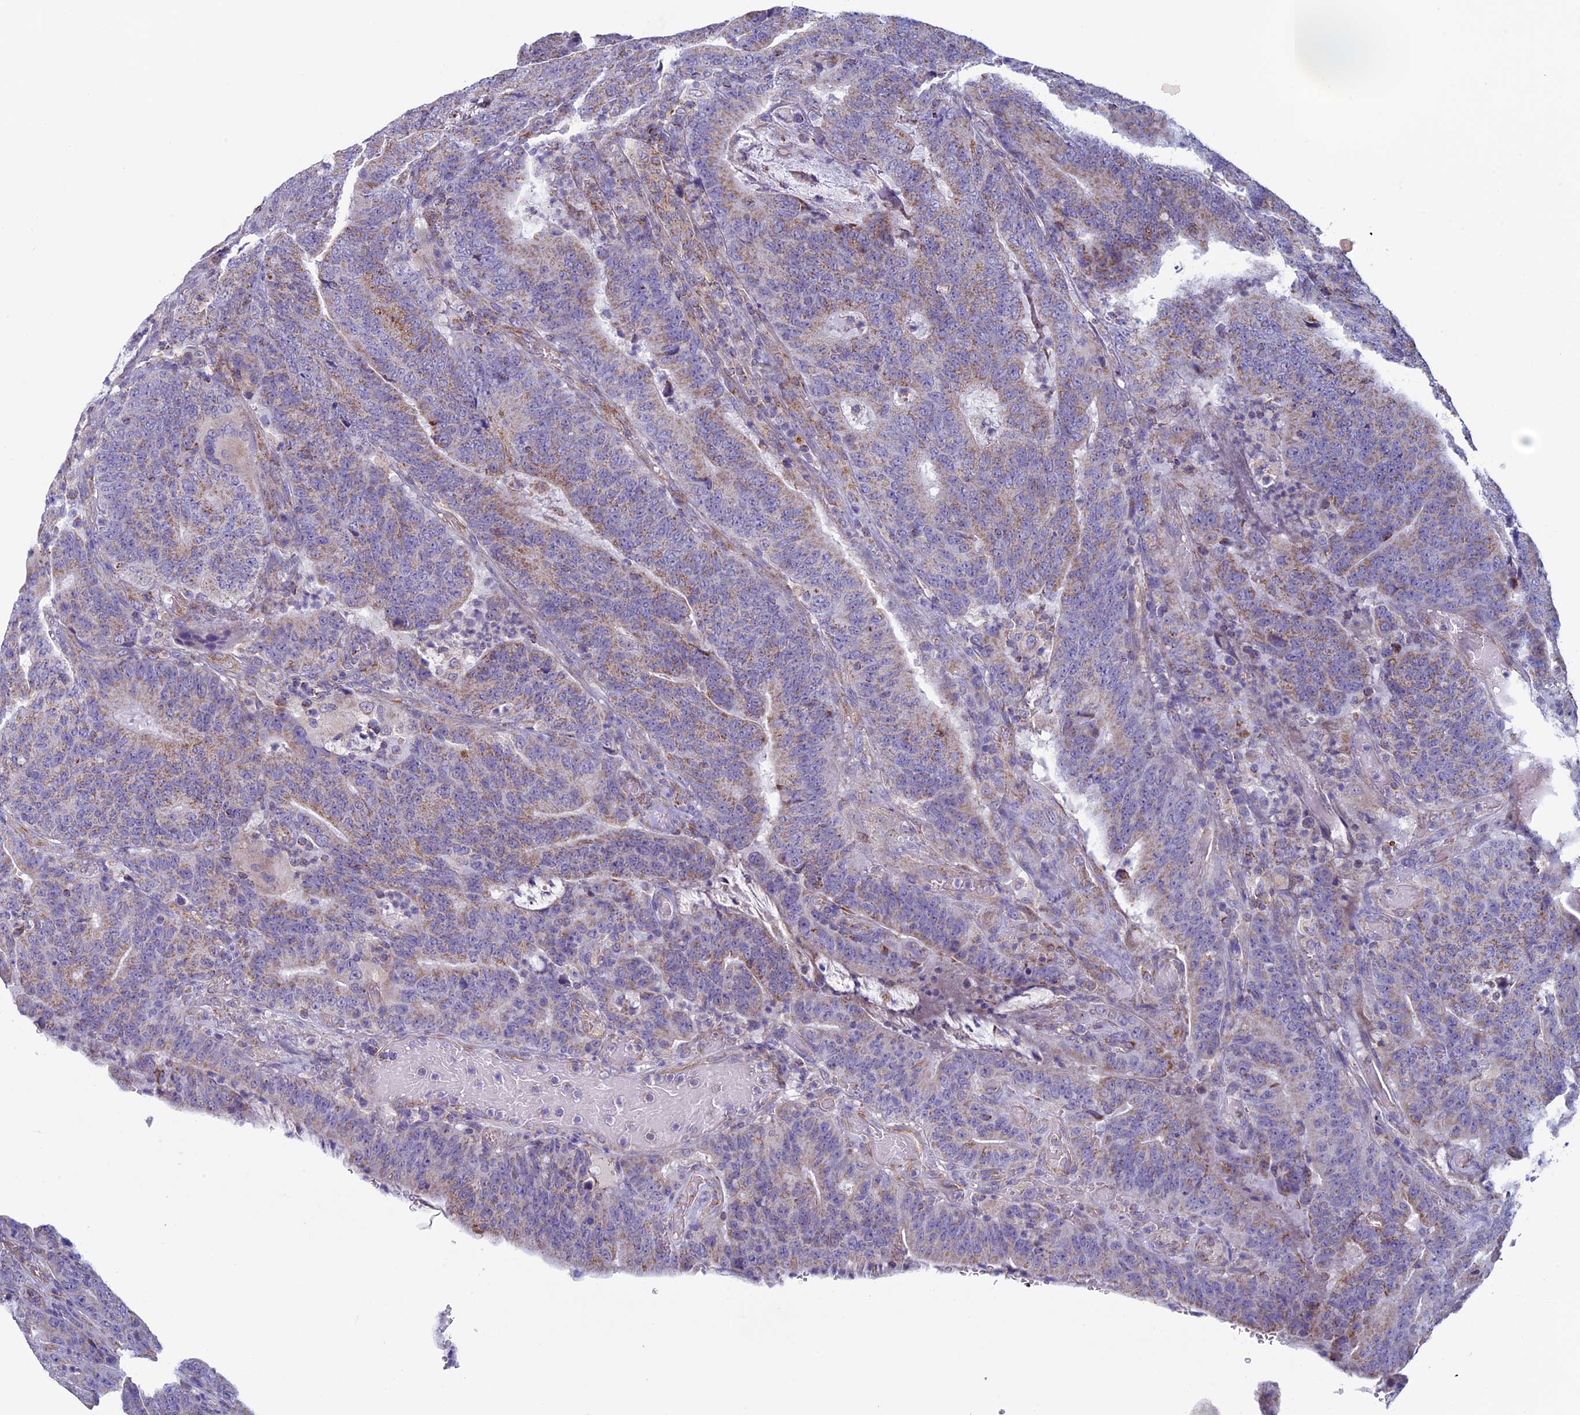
{"staining": {"intensity": "moderate", "quantity": ">75%", "location": "cytoplasmic/membranous"}, "tissue": "colorectal cancer", "cell_type": "Tumor cells", "image_type": "cancer", "snomed": [{"axis": "morphology", "description": "Normal tissue, NOS"}, {"axis": "morphology", "description": "Adenocarcinoma, NOS"}, {"axis": "topography", "description": "Colon"}], "caption": "Immunohistochemical staining of colorectal adenocarcinoma reveals medium levels of moderate cytoplasmic/membranous protein staining in approximately >75% of tumor cells.", "gene": "MFSD12", "patient": {"sex": "female", "age": 75}}